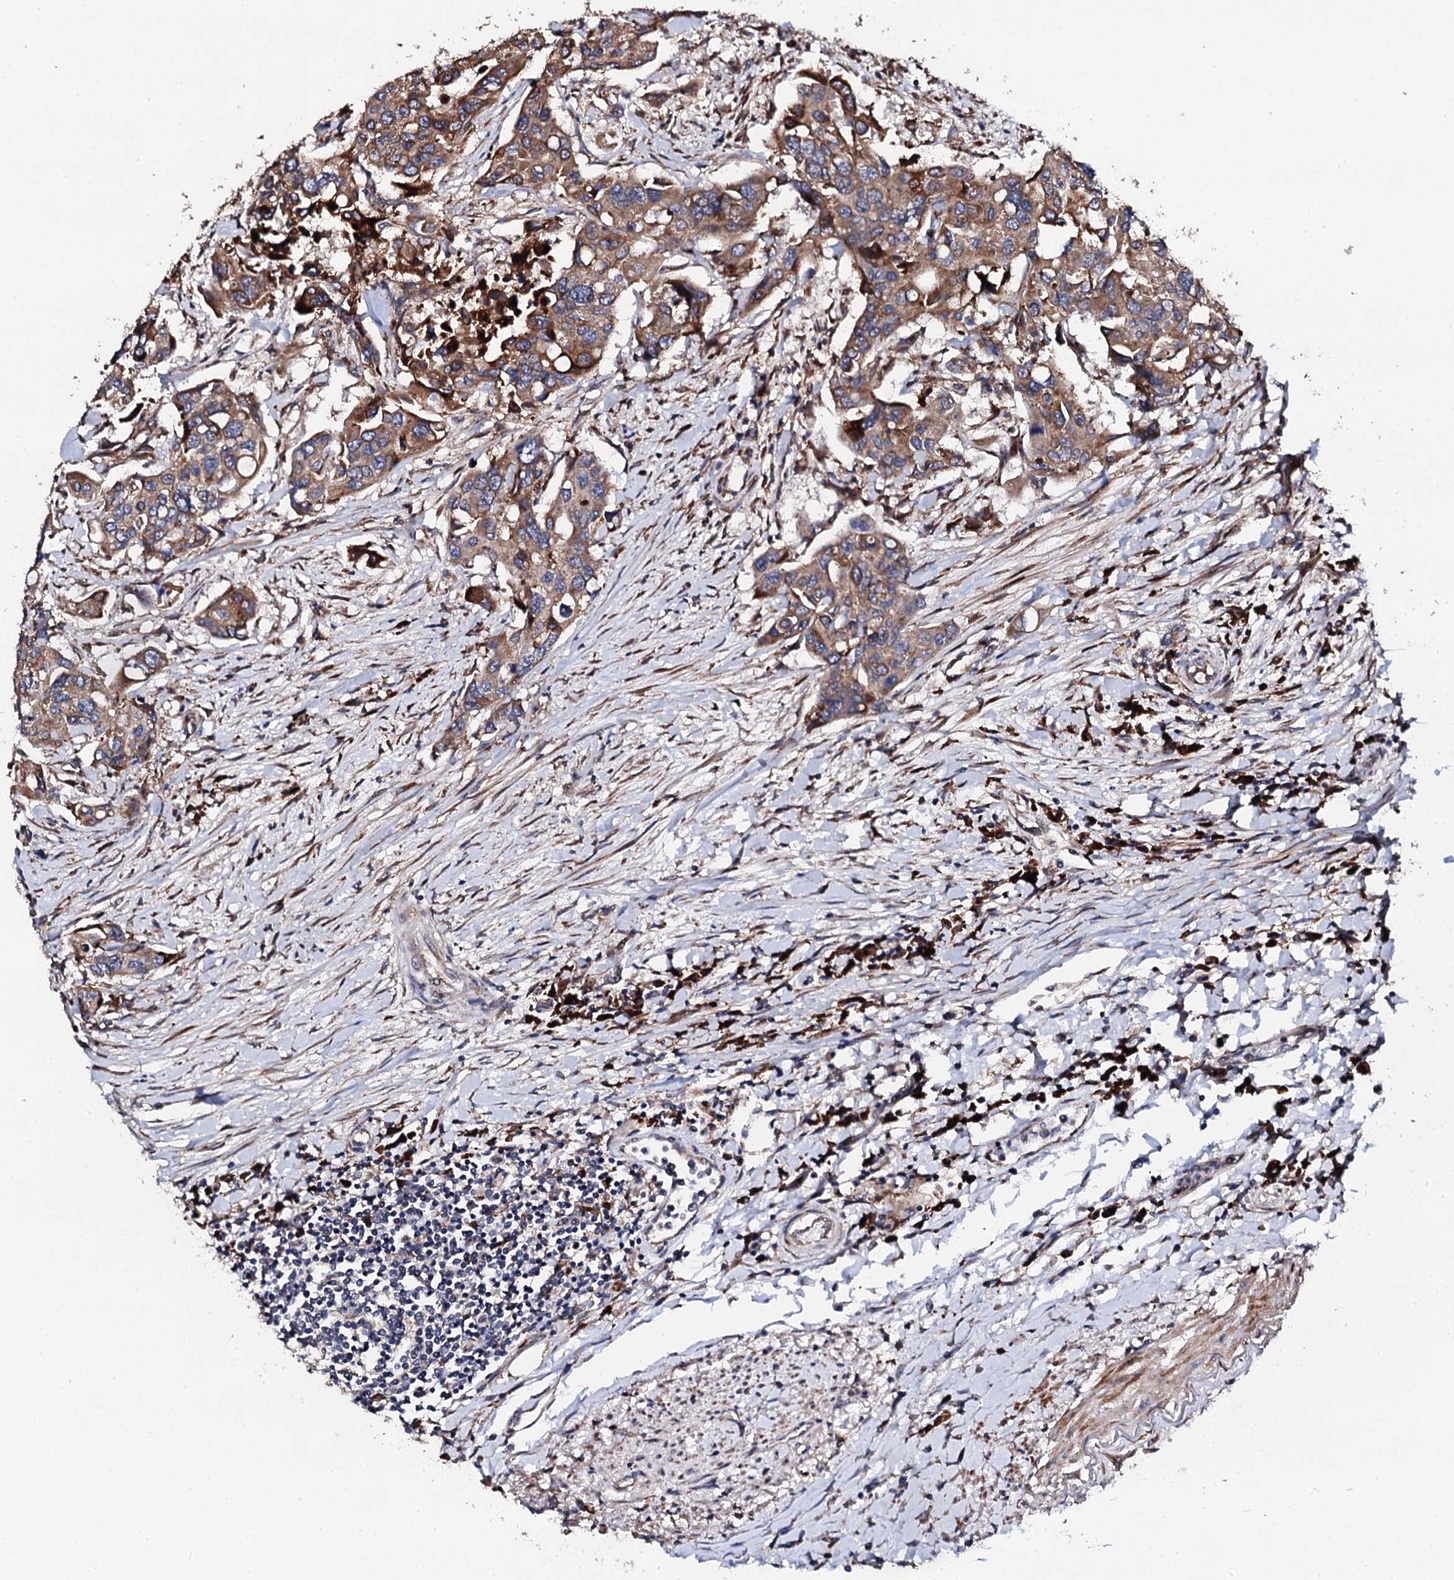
{"staining": {"intensity": "moderate", "quantity": ">75%", "location": "cytoplasmic/membranous"}, "tissue": "colorectal cancer", "cell_type": "Tumor cells", "image_type": "cancer", "snomed": [{"axis": "morphology", "description": "Adenocarcinoma, NOS"}, {"axis": "topography", "description": "Colon"}], "caption": "High-power microscopy captured an immunohistochemistry histopathology image of colorectal cancer (adenocarcinoma), revealing moderate cytoplasmic/membranous staining in approximately >75% of tumor cells. (DAB IHC, brown staining for protein, blue staining for nuclei).", "gene": "LIPT2", "patient": {"sex": "male", "age": 77}}